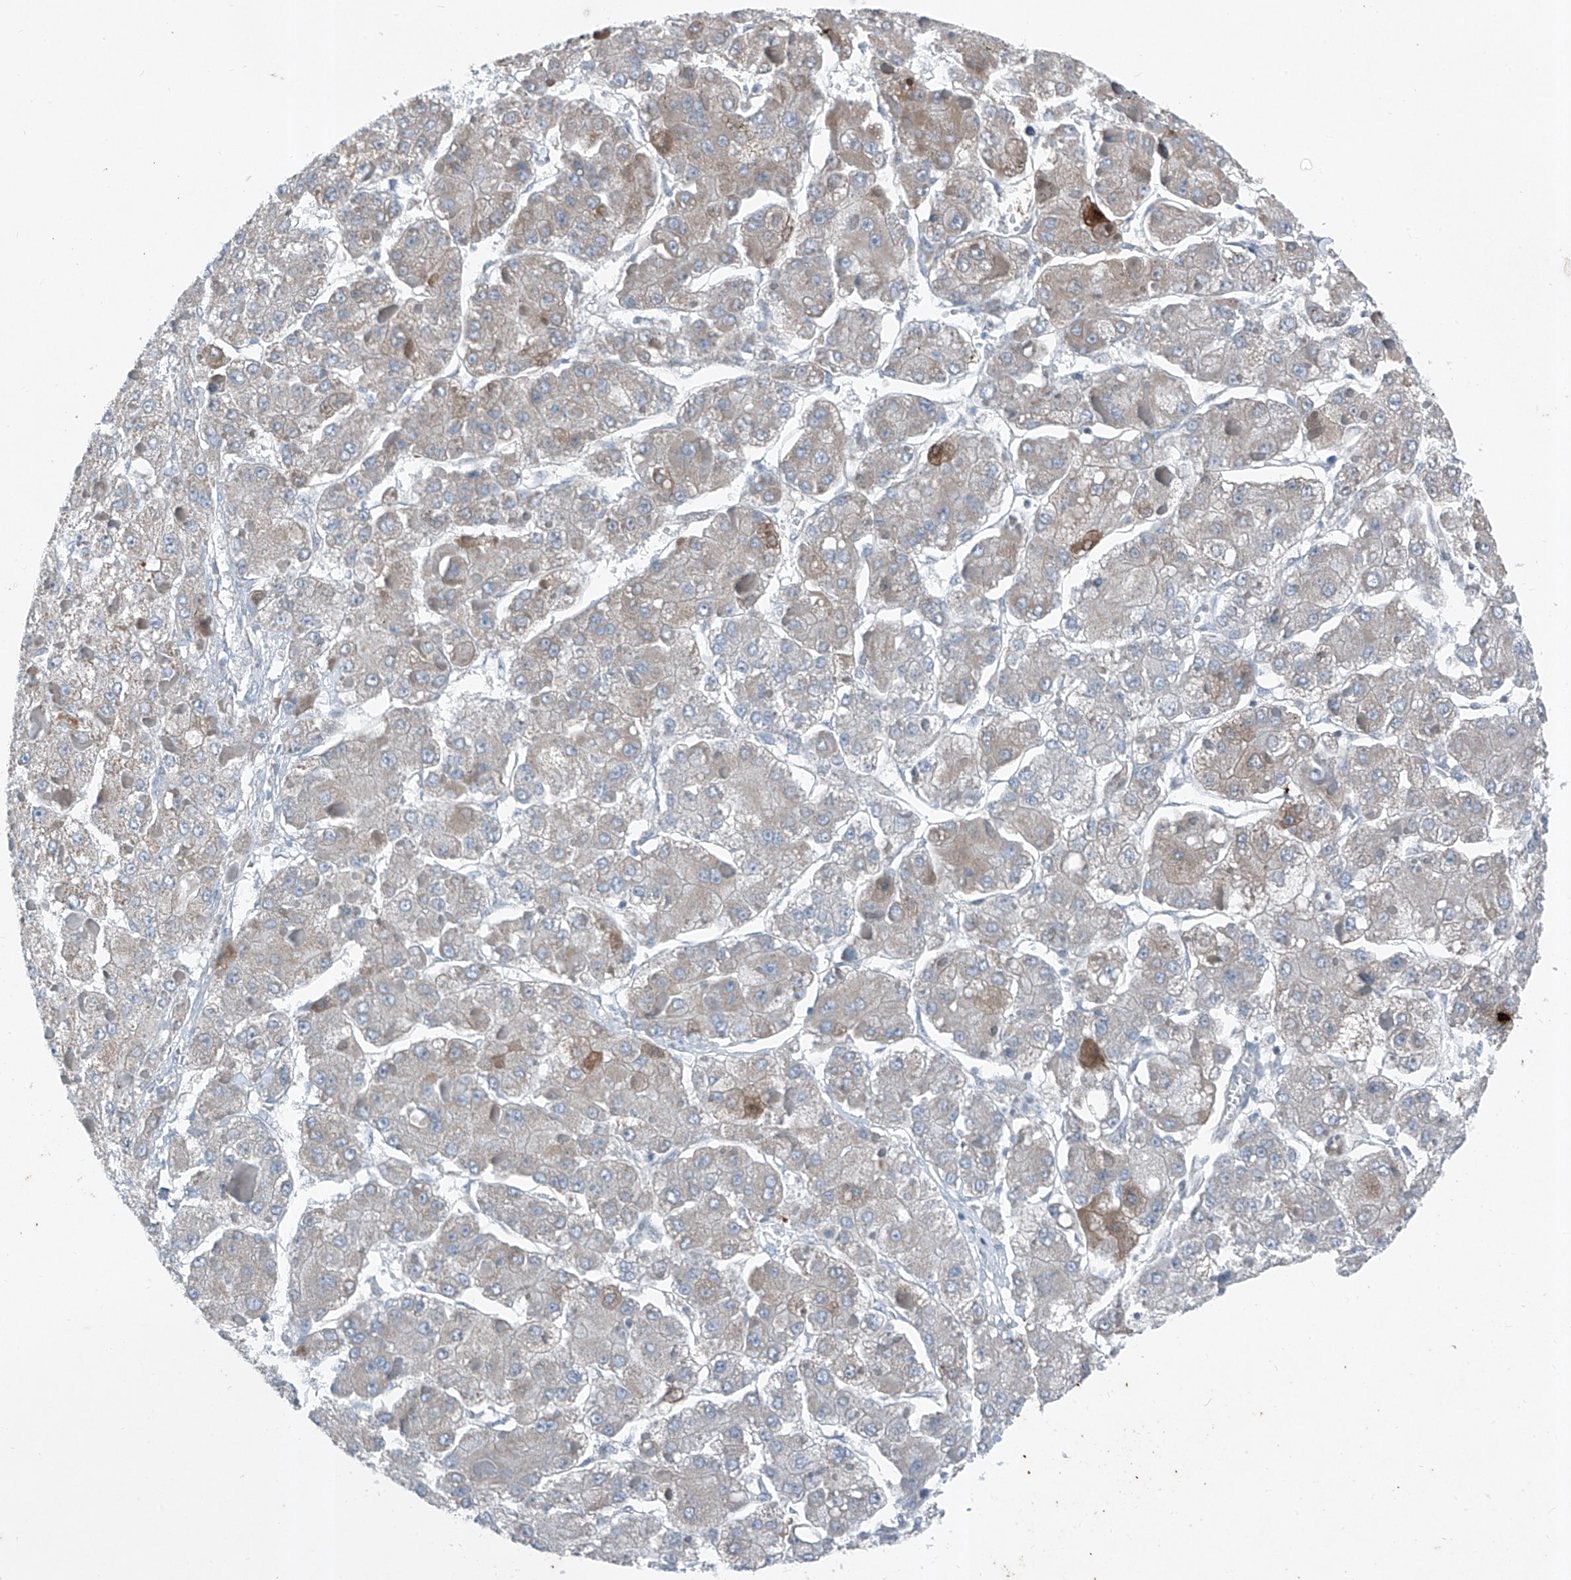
{"staining": {"intensity": "weak", "quantity": "25%-75%", "location": "cytoplasmic/membranous"}, "tissue": "liver cancer", "cell_type": "Tumor cells", "image_type": "cancer", "snomed": [{"axis": "morphology", "description": "Carcinoma, Hepatocellular, NOS"}, {"axis": "topography", "description": "Liver"}], "caption": "Immunohistochemical staining of liver cancer (hepatocellular carcinoma) demonstrates weak cytoplasmic/membranous protein positivity in about 25%-75% of tumor cells.", "gene": "DYRK1B", "patient": {"sex": "female", "age": 73}}